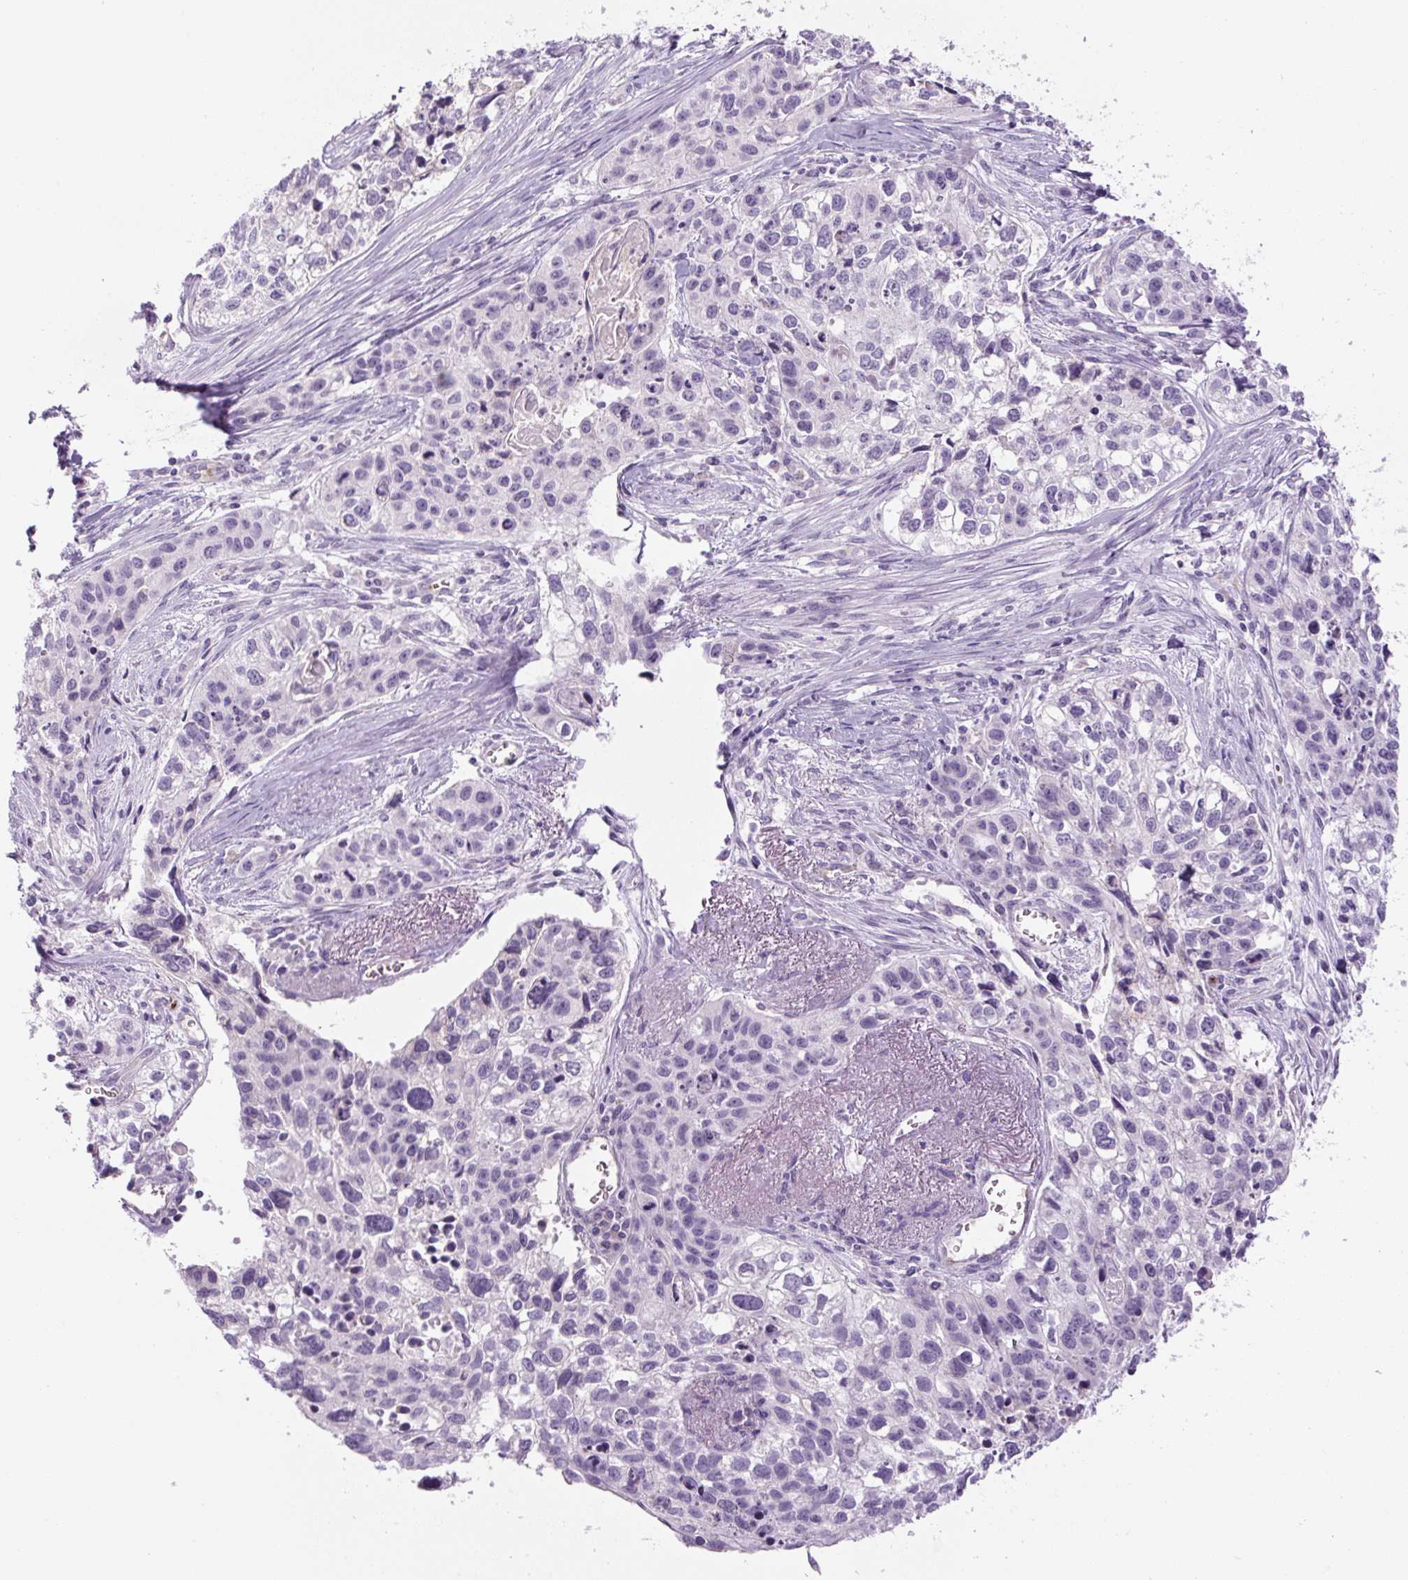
{"staining": {"intensity": "negative", "quantity": "none", "location": "none"}, "tissue": "lung cancer", "cell_type": "Tumor cells", "image_type": "cancer", "snomed": [{"axis": "morphology", "description": "Squamous cell carcinoma, NOS"}, {"axis": "topography", "description": "Lung"}], "caption": "High magnification brightfield microscopy of lung squamous cell carcinoma stained with DAB (brown) and counterstained with hematoxylin (blue): tumor cells show no significant positivity.", "gene": "RSPO4", "patient": {"sex": "male", "age": 74}}